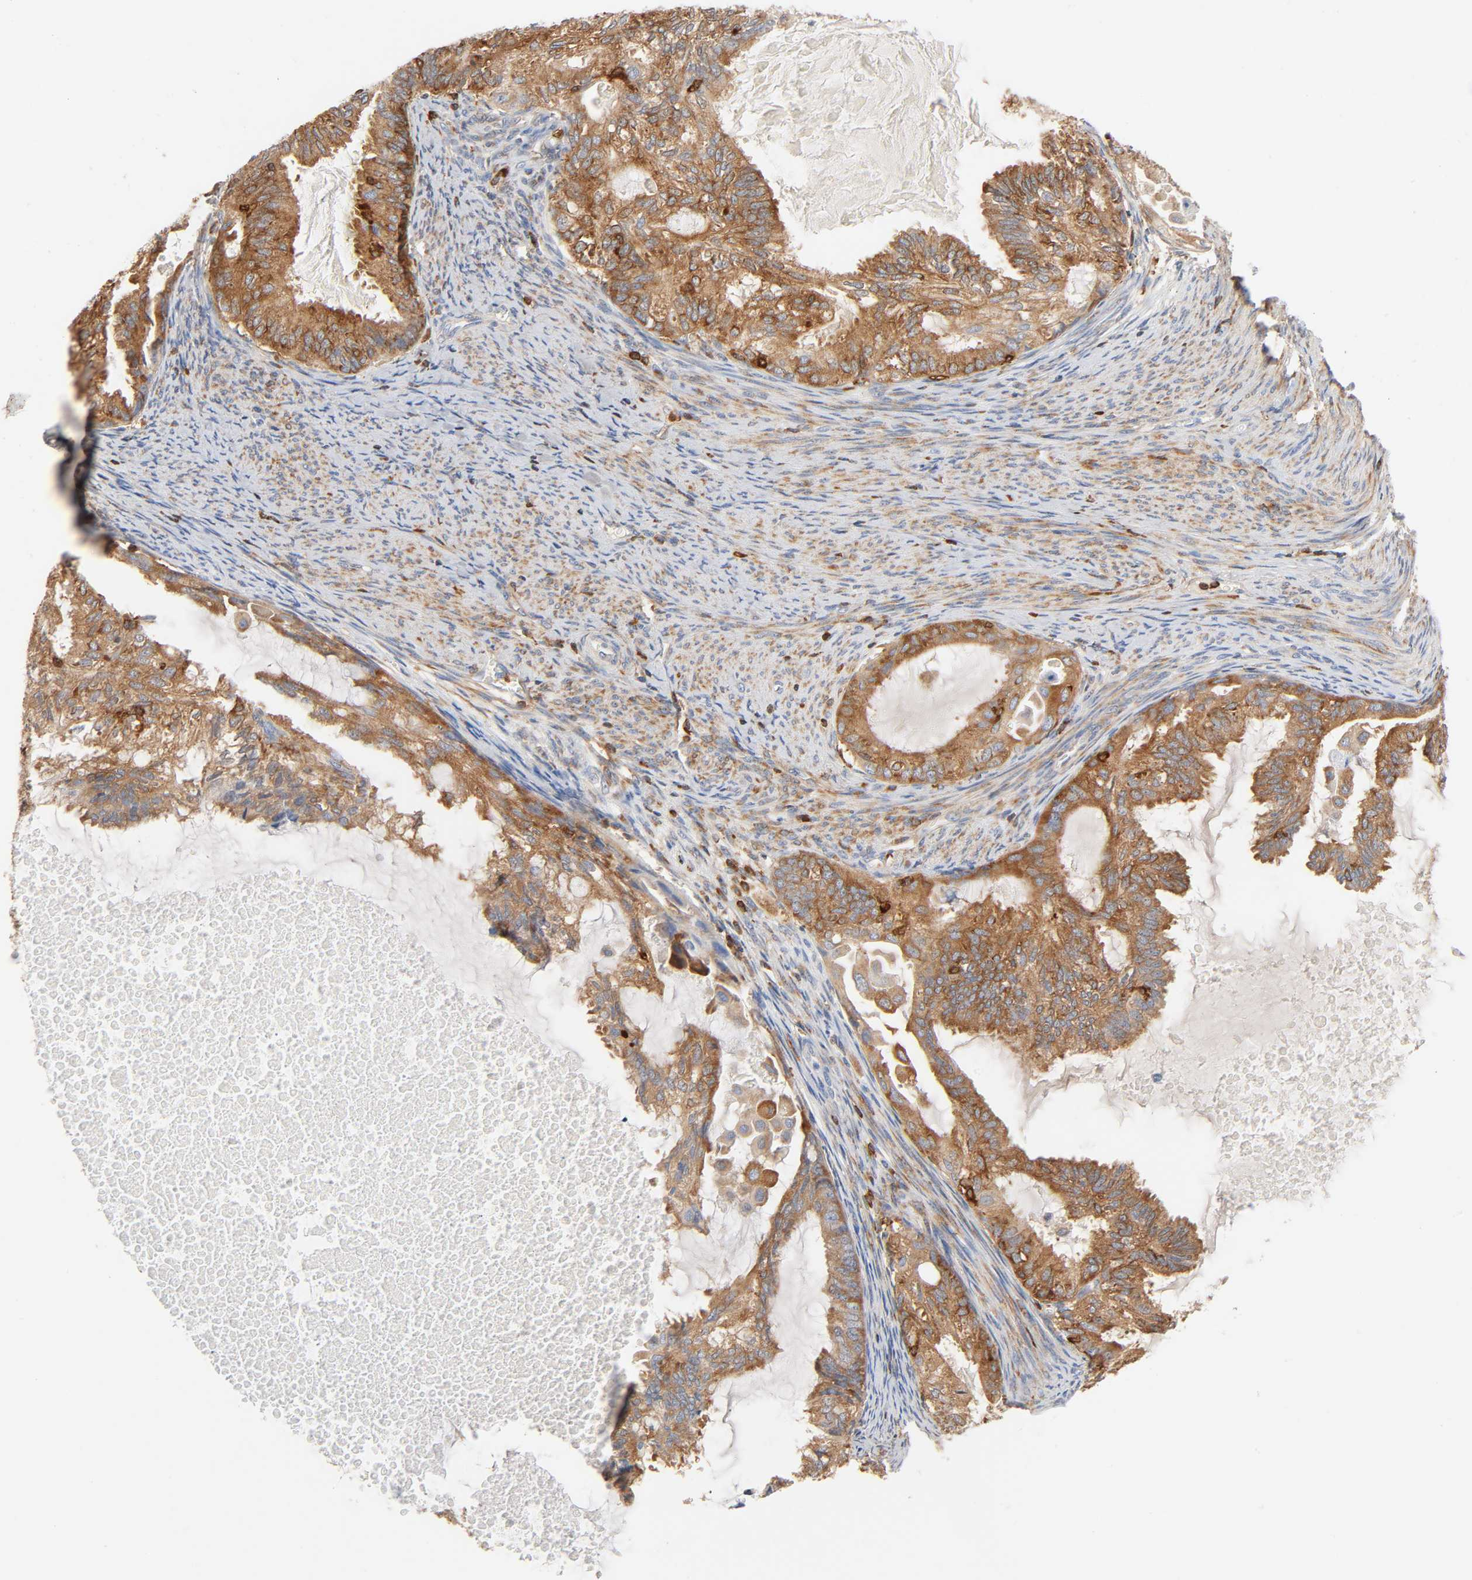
{"staining": {"intensity": "moderate", "quantity": ">75%", "location": "cytoplasmic/membranous"}, "tissue": "cervical cancer", "cell_type": "Tumor cells", "image_type": "cancer", "snomed": [{"axis": "morphology", "description": "Normal tissue, NOS"}, {"axis": "morphology", "description": "Adenocarcinoma, NOS"}, {"axis": "topography", "description": "Cervix"}, {"axis": "topography", "description": "Endometrium"}], "caption": "Cervical adenocarcinoma was stained to show a protein in brown. There is medium levels of moderate cytoplasmic/membranous positivity in approximately >75% of tumor cells.", "gene": "BIN1", "patient": {"sex": "female", "age": 86}}